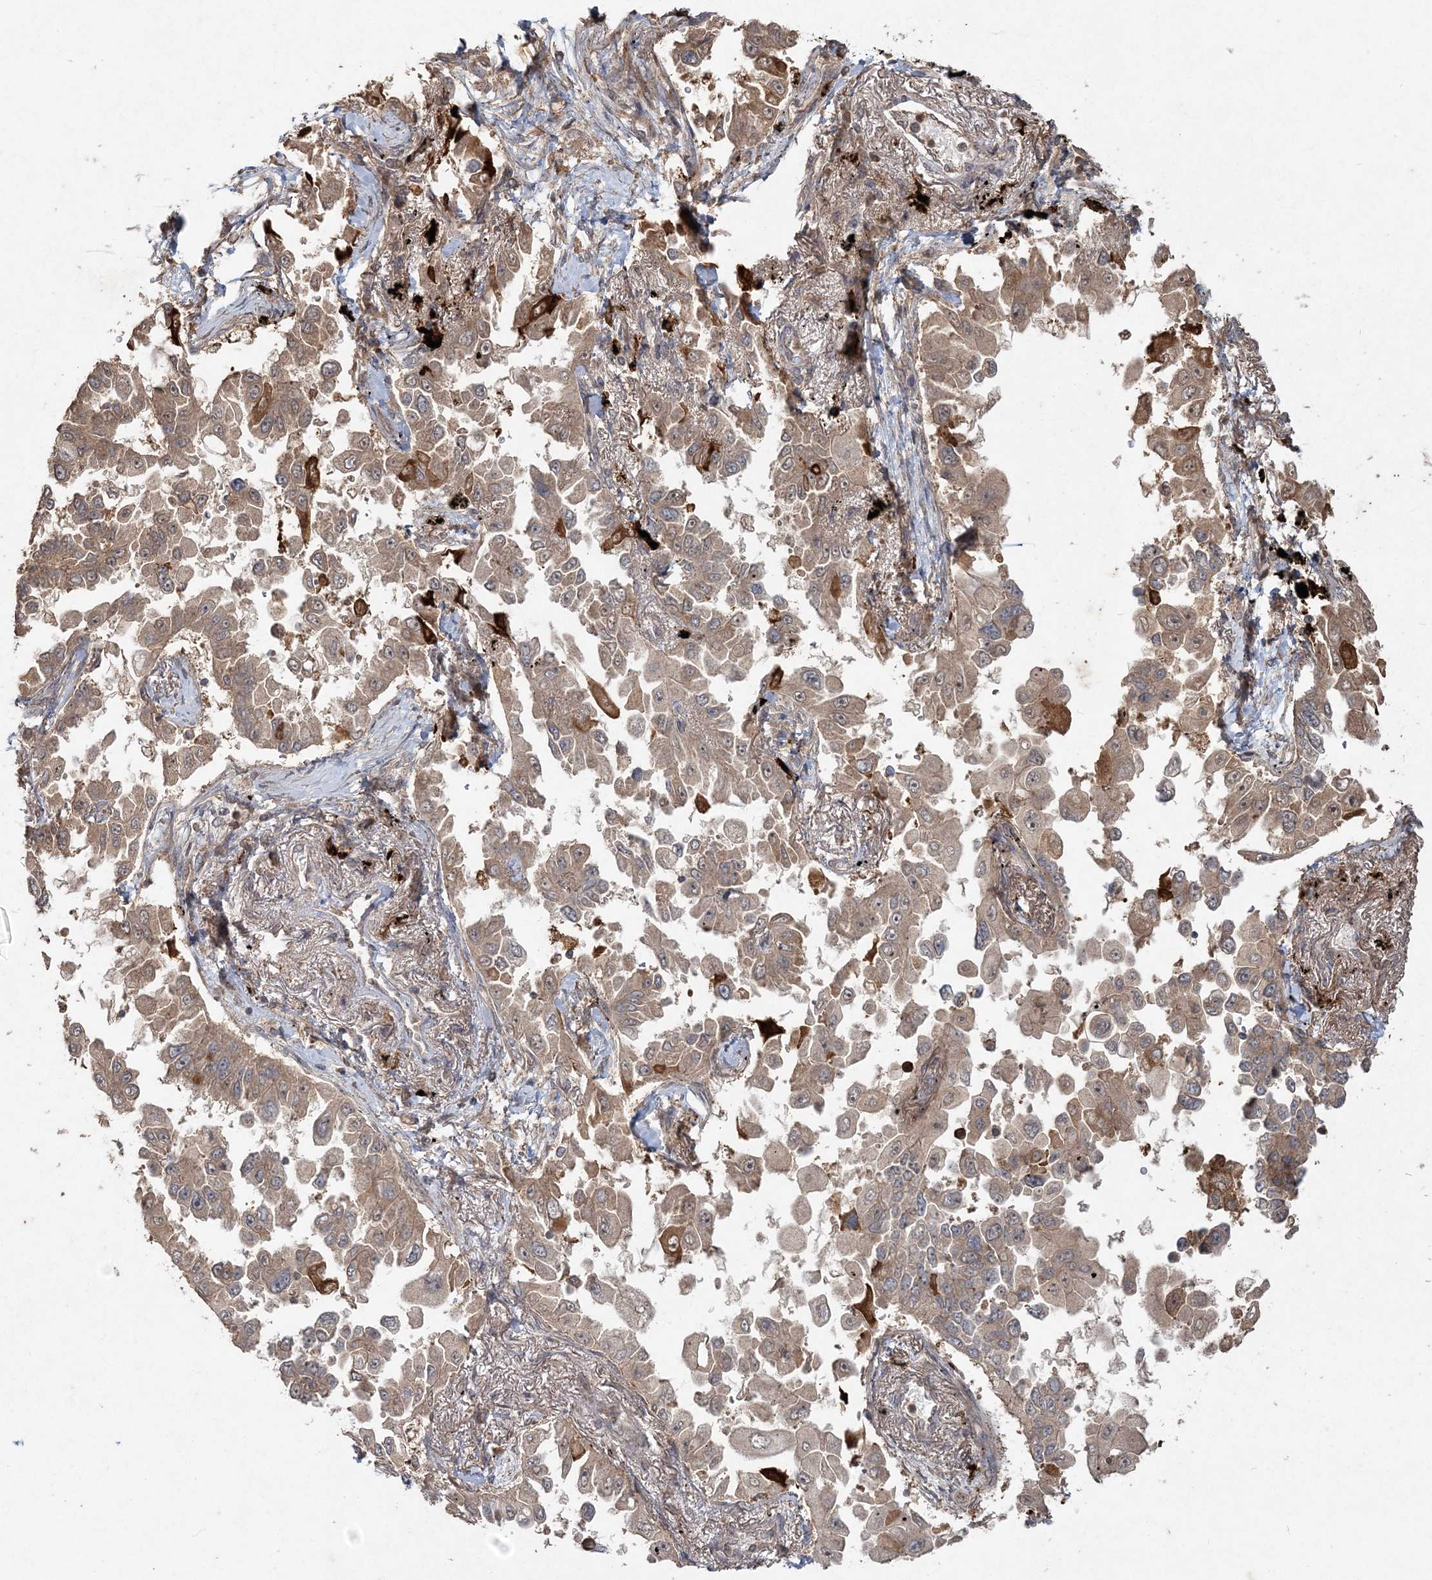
{"staining": {"intensity": "weak", "quantity": ">75%", "location": "cytoplasmic/membranous"}, "tissue": "lung cancer", "cell_type": "Tumor cells", "image_type": "cancer", "snomed": [{"axis": "morphology", "description": "Adenocarcinoma, NOS"}, {"axis": "topography", "description": "Lung"}], "caption": "Tumor cells exhibit low levels of weak cytoplasmic/membranous expression in approximately >75% of cells in lung cancer (adenocarcinoma).", "gene": "SPRY1", "patient": {"sex": "female", "age": 67}}